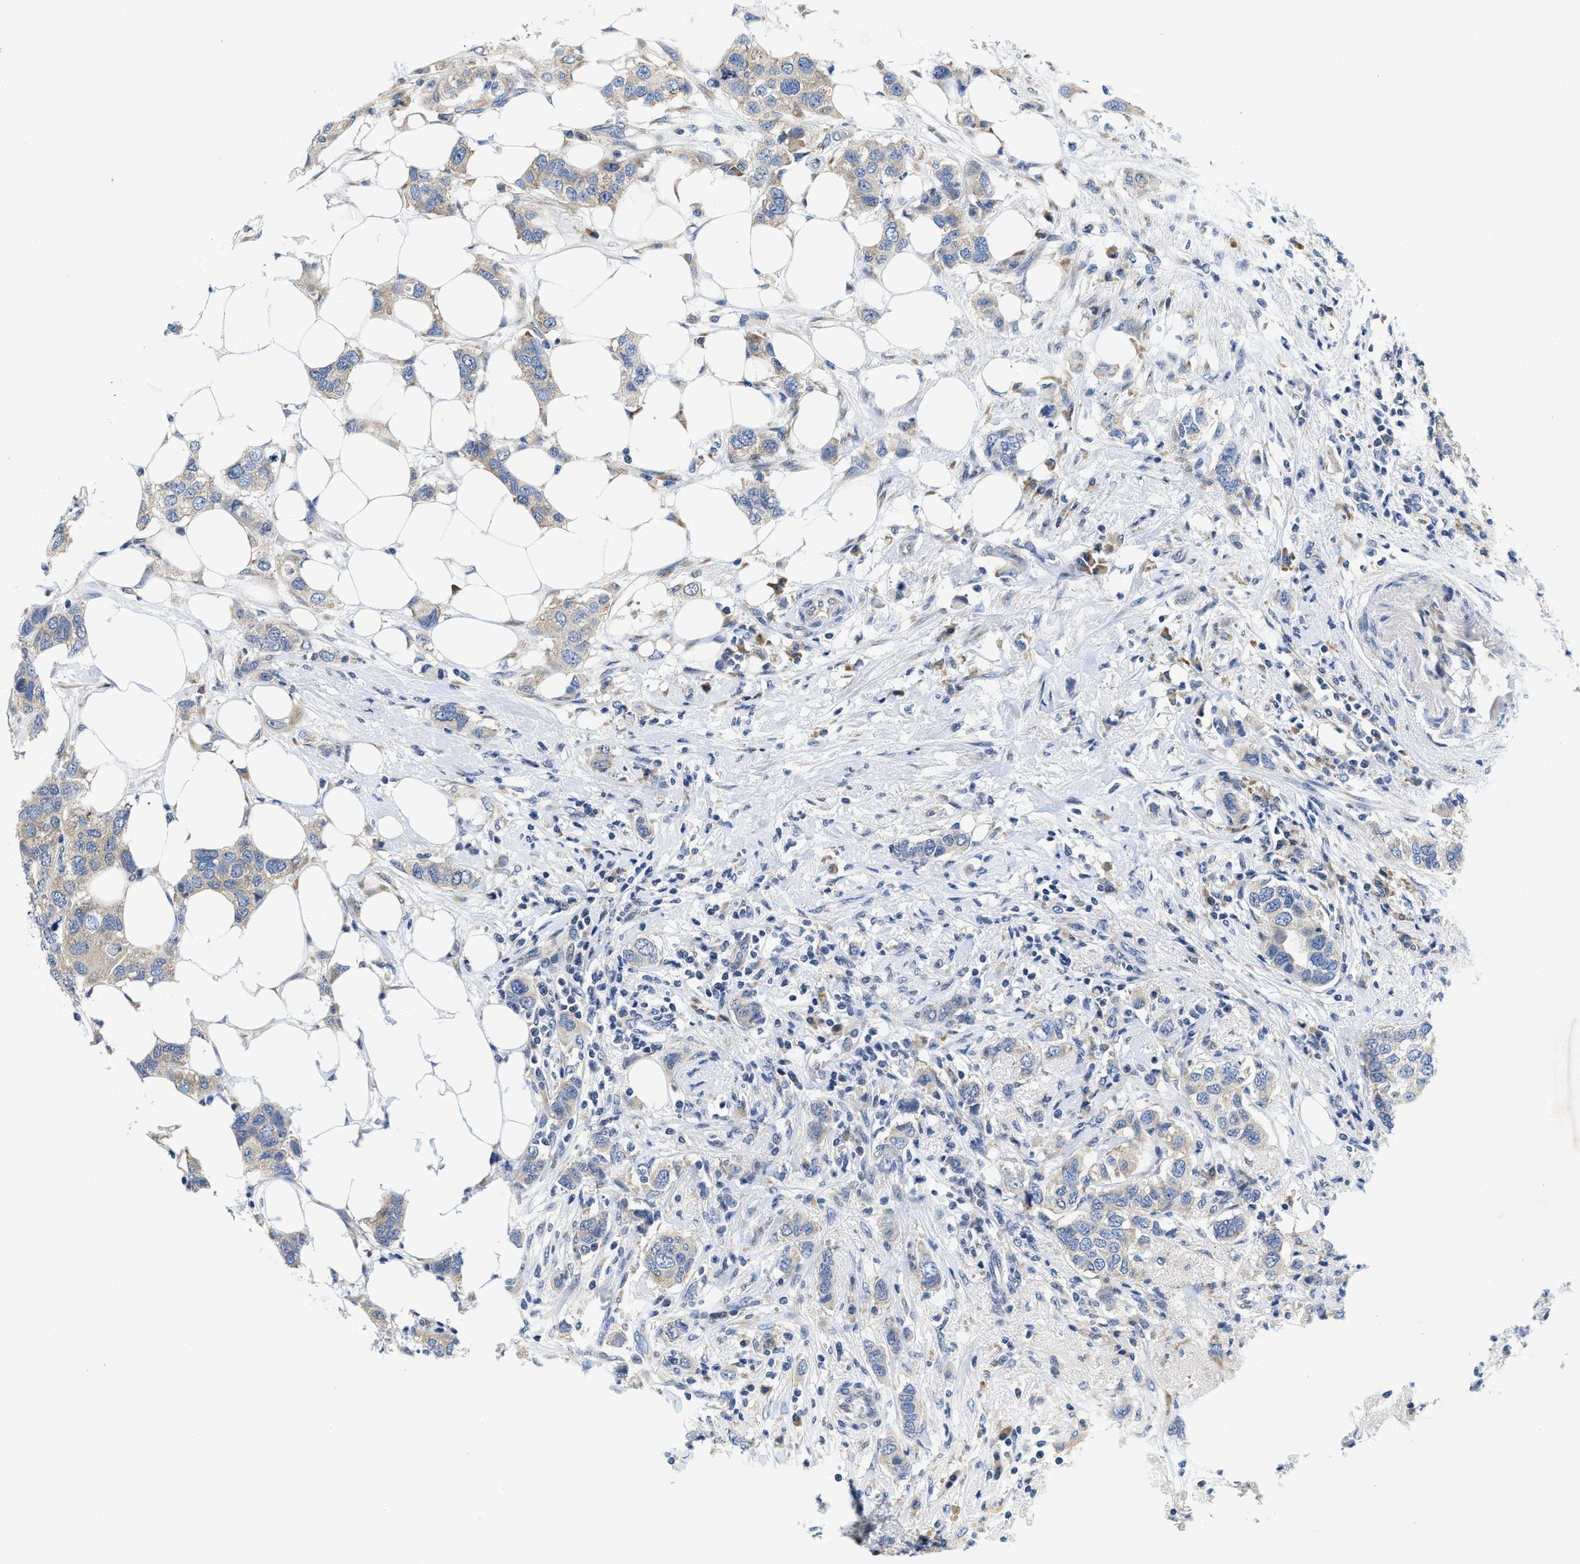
{"staining": {"intensity": "weak", "quantity": "25%-75%", "location": "cytoplasmic/membranous"}, "tissue": "breast cancer", "cell_type": "Tumor cells", "image_type": "cancer", "snomed": [{"axis": "morphology", "description": "Duct carcinoma"}, {"axis": "topography", "description": "Breast"}], "caption": "Immunohistochemical staining of infiltrating ductal carcinoma (breast) shows low levels of weak cytoplasmic/membranous staining in approximately 25%-75% of tumor cells. Nuclei are stained in blue.", "gene": "IKBKE", "patient": {"sex": "female", "age": 50}}